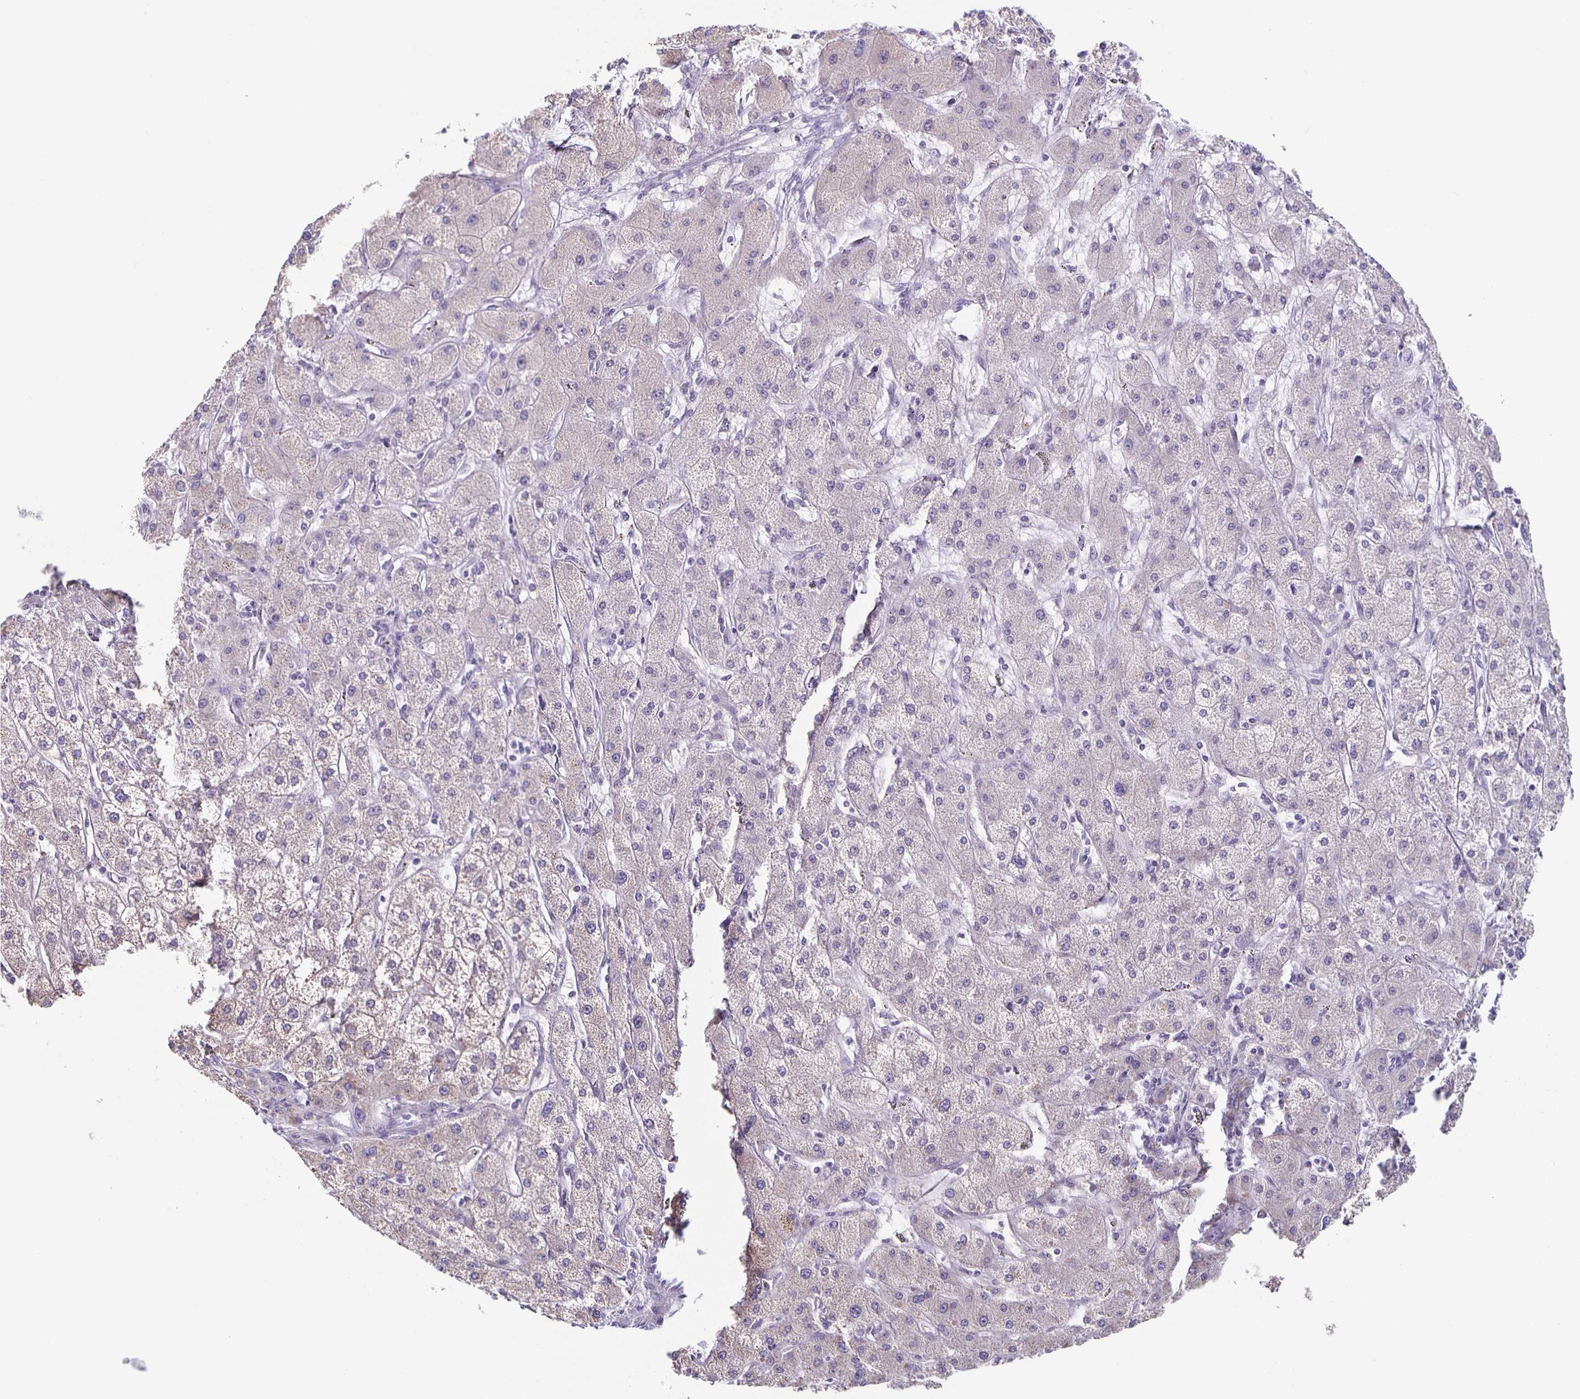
{"staining": {"intensity": "negative", "quantity": "none", "location": "none"}, "tissue": "liver cancer", "cell_type": "Tumor cells", "image_type": "cancer", "snomed": [{"axis": "morphology", "description": "Cholangiocarcinoma"}, {"axis": "topography", "description": "Liver"}], "caption": "DAB immunohistochemical staining of human liver cancer displays no significant positivity in tumor cells.", "gene": "TPPP", "patient": {"sex": "female", "age": 60}}